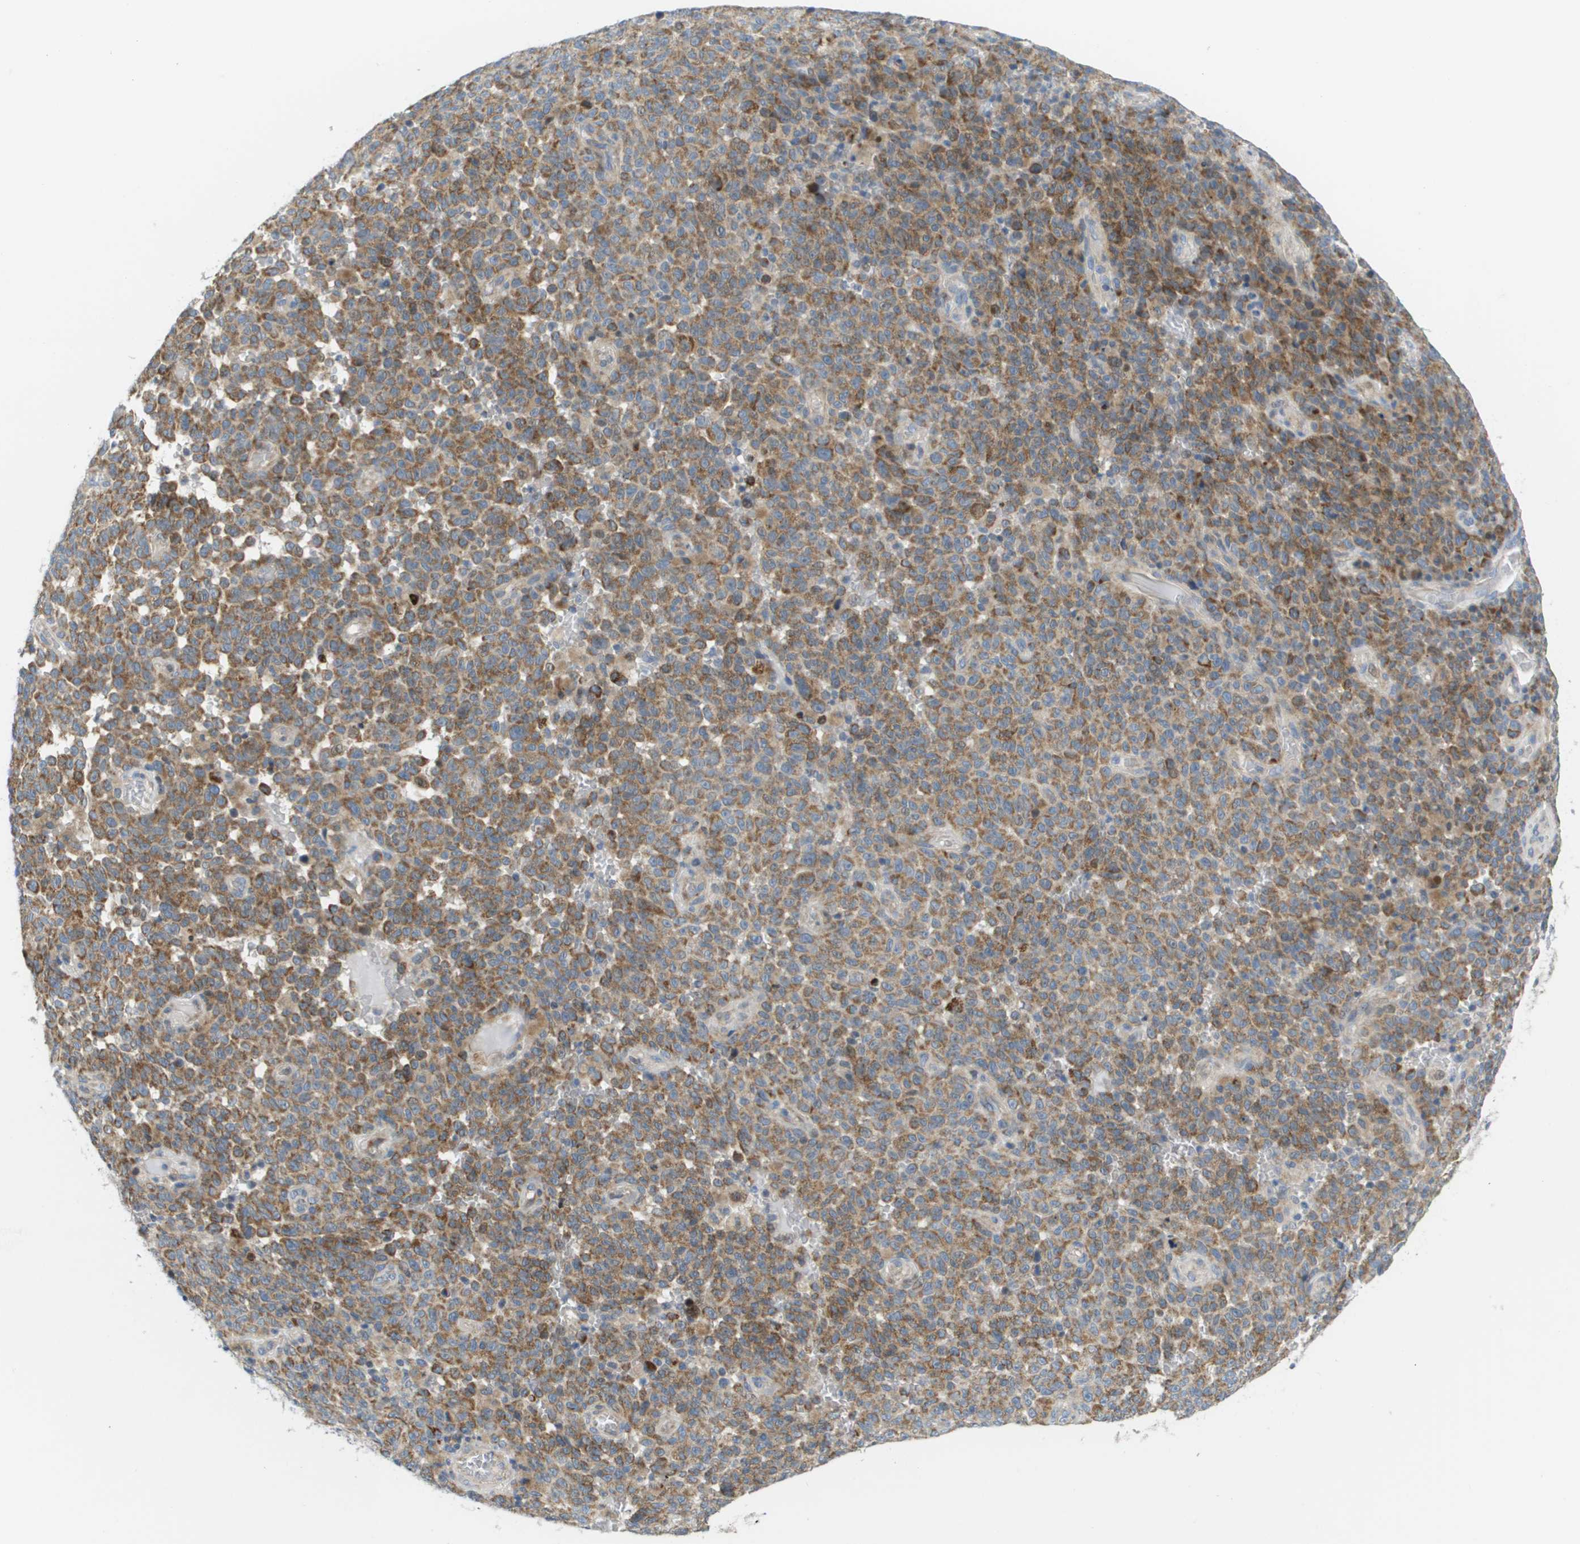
{"staining": {"intensity": "moderate", "quantity": ">75%", "location": "cytoplasmic/membranous"}, "tissue": "melanoma", "cell_type": "Tumor cells", "image_type": "cancer", "snomed": [{"axis": "morphology", "description": "Malignant melanoma, NOS"}, {"axis": "topography", "description": "Skin"}], "caption": "Melanoma stained with DAB (3,3'-diaminobenzidine) immunohistochemistry (IHC) exhibits medium levels of moderate cytoplasmic/membranous expression in approximately >75% of tumor cells.", "gene": "KRT23", "patient": {"sex": "female", "age": 82}}